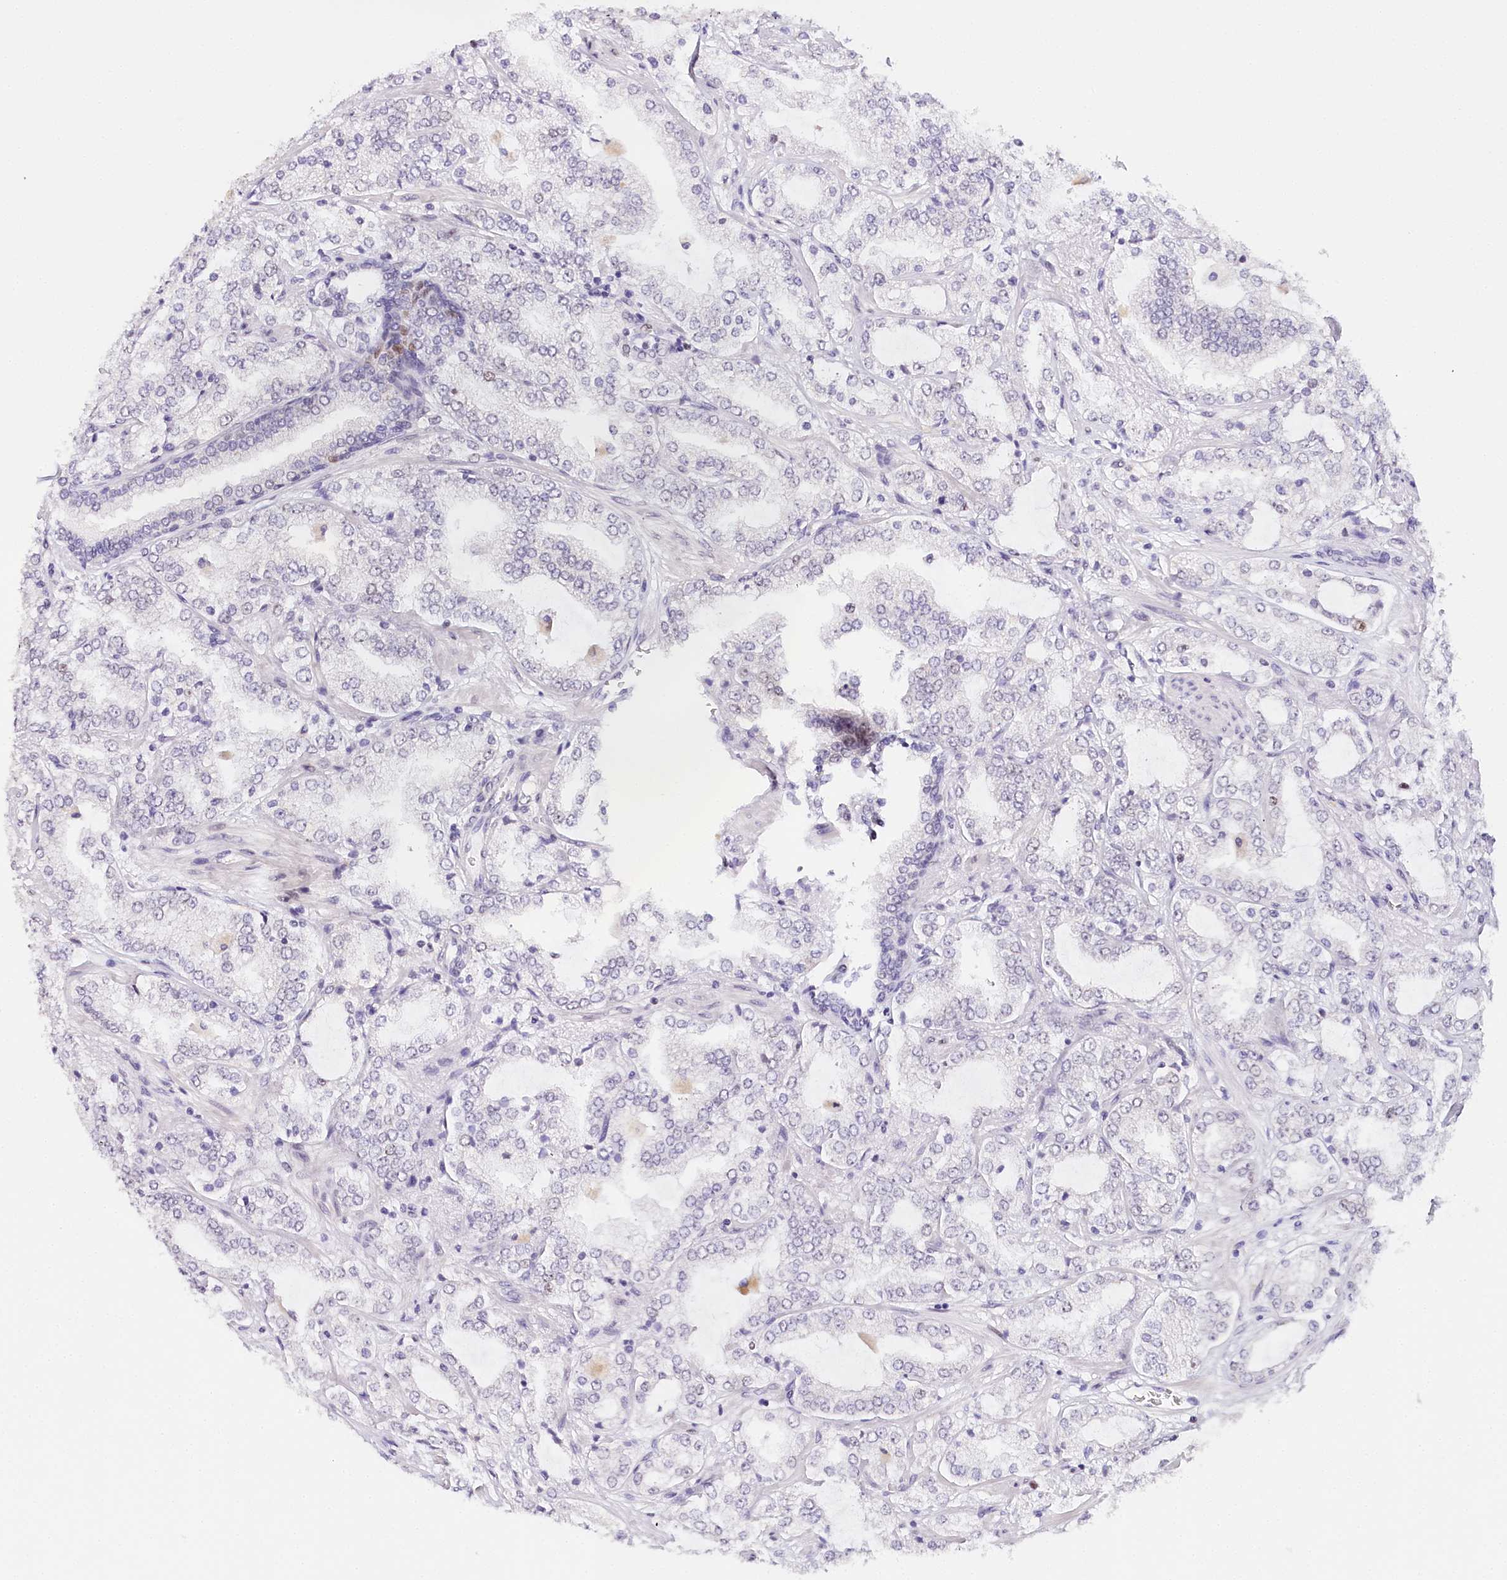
{"staining": {"intensity": "weak", "quantity": "<25%", "location": "nuclear"}, "tissue": "prostate cancer", "cell_type": "Tumor cells", "image_type": "cancer", "snomed": [{"axis": "morphology", "description": "Adenocarcinoma, High grade"}, {"axis": "topography", "description": "Prostate"}], "caption": "DAB (3,3'-diaminobenzidine) immunohistochemical staining of prostate cancer (adenocarcinoma (high-grade)) demonstrates no significant staining in tumor cells.", "gene": "TP53", "patient": {"sex": "male", "age": 64}}